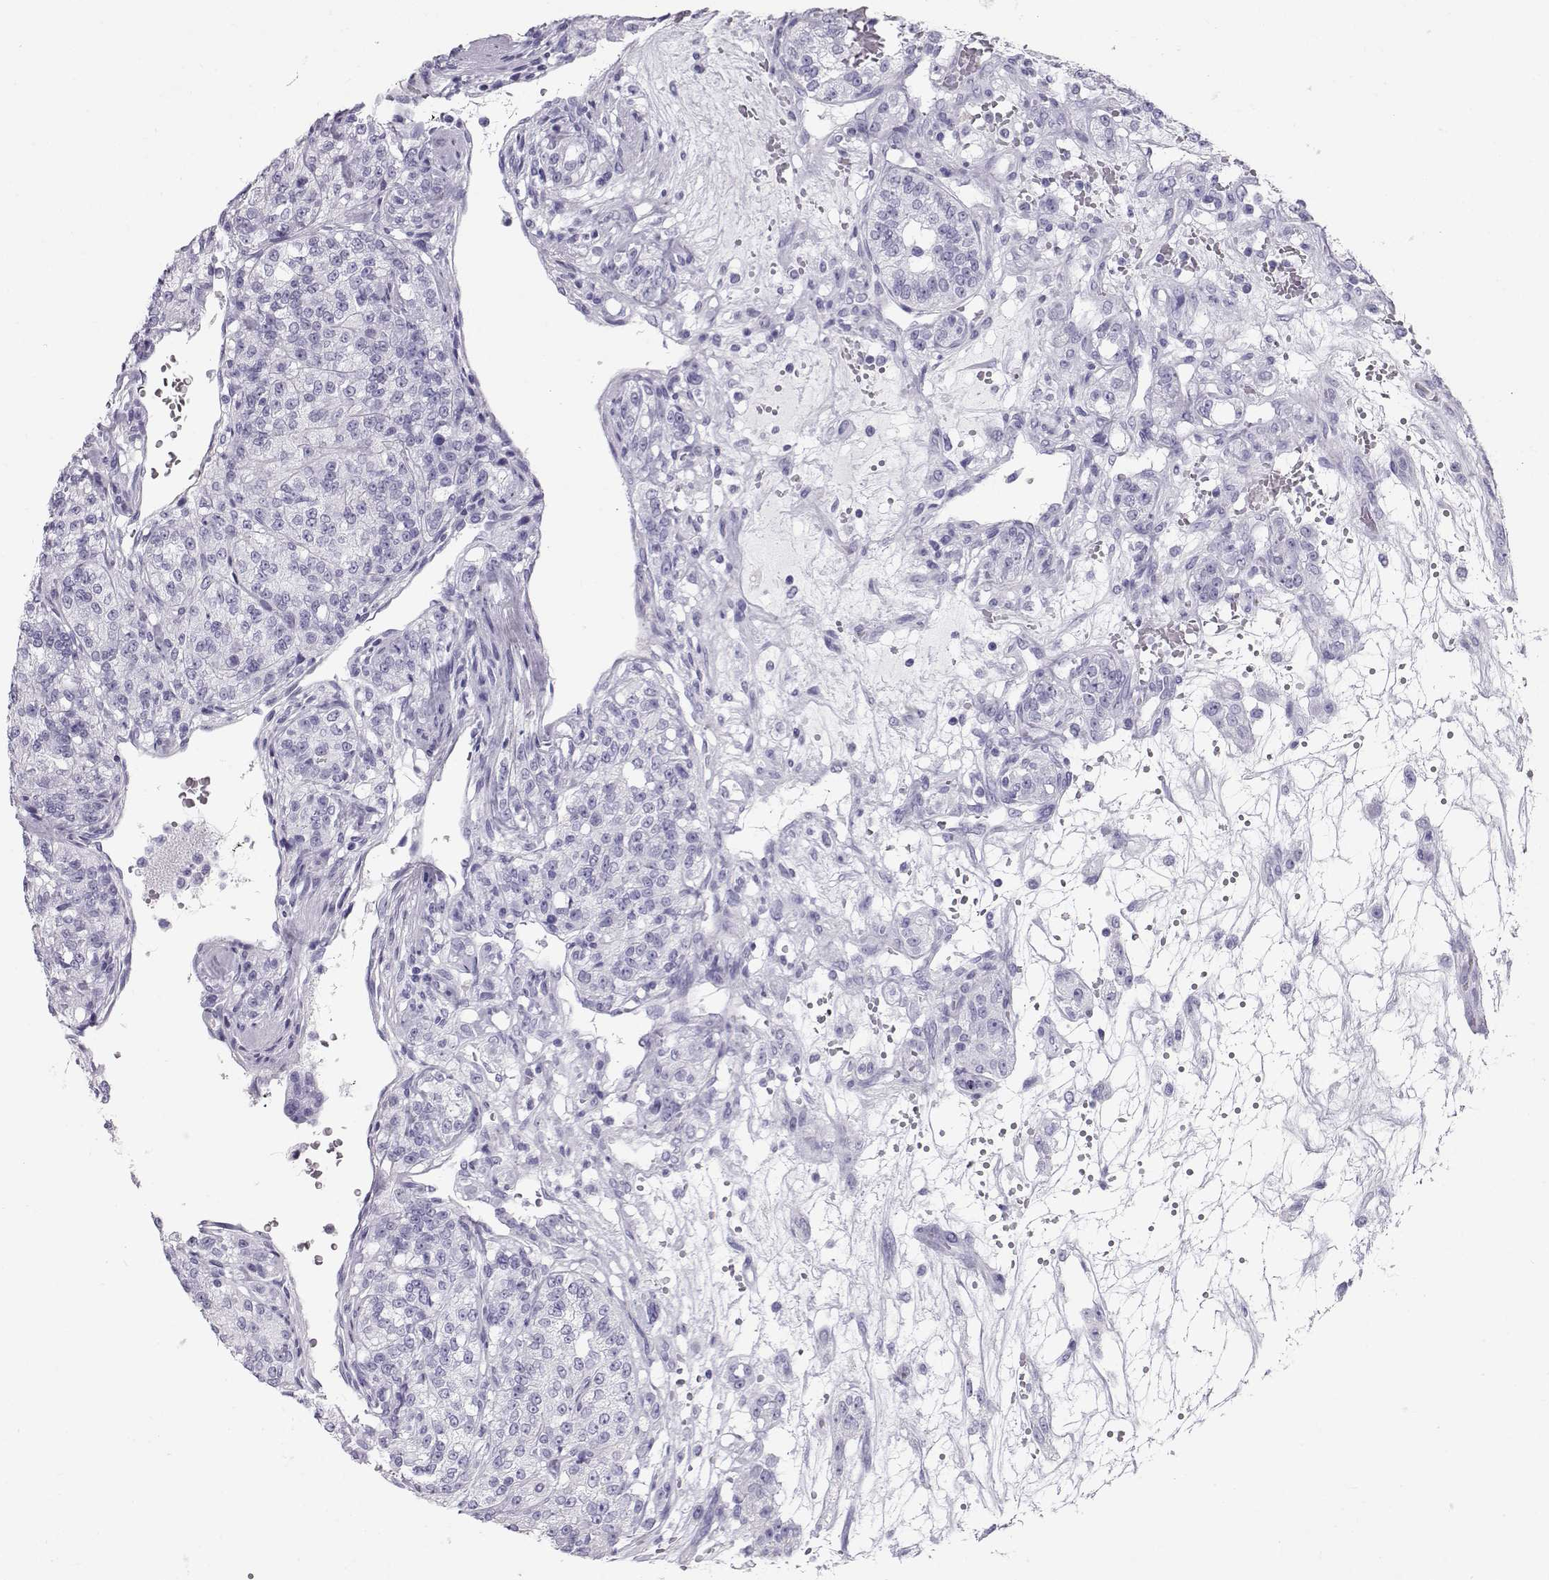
{"staining": {"intensity": "negative", "quantity": "none", "location": "none"}, "tissue": "renal cancer", "cell_type": "Tumor cells", "image_type": "cancer", "snomed": [{"axis": "morphology", "description": "Adenocarcinoma, NOS"}, {"axis": "topography", "description": "Kidney"}], "caption": "Tumor cells show no significant expression in renal cancer (adenocarcinoma).", "gene": "RD3", "patient": {"sex": "female", "age": 63}}